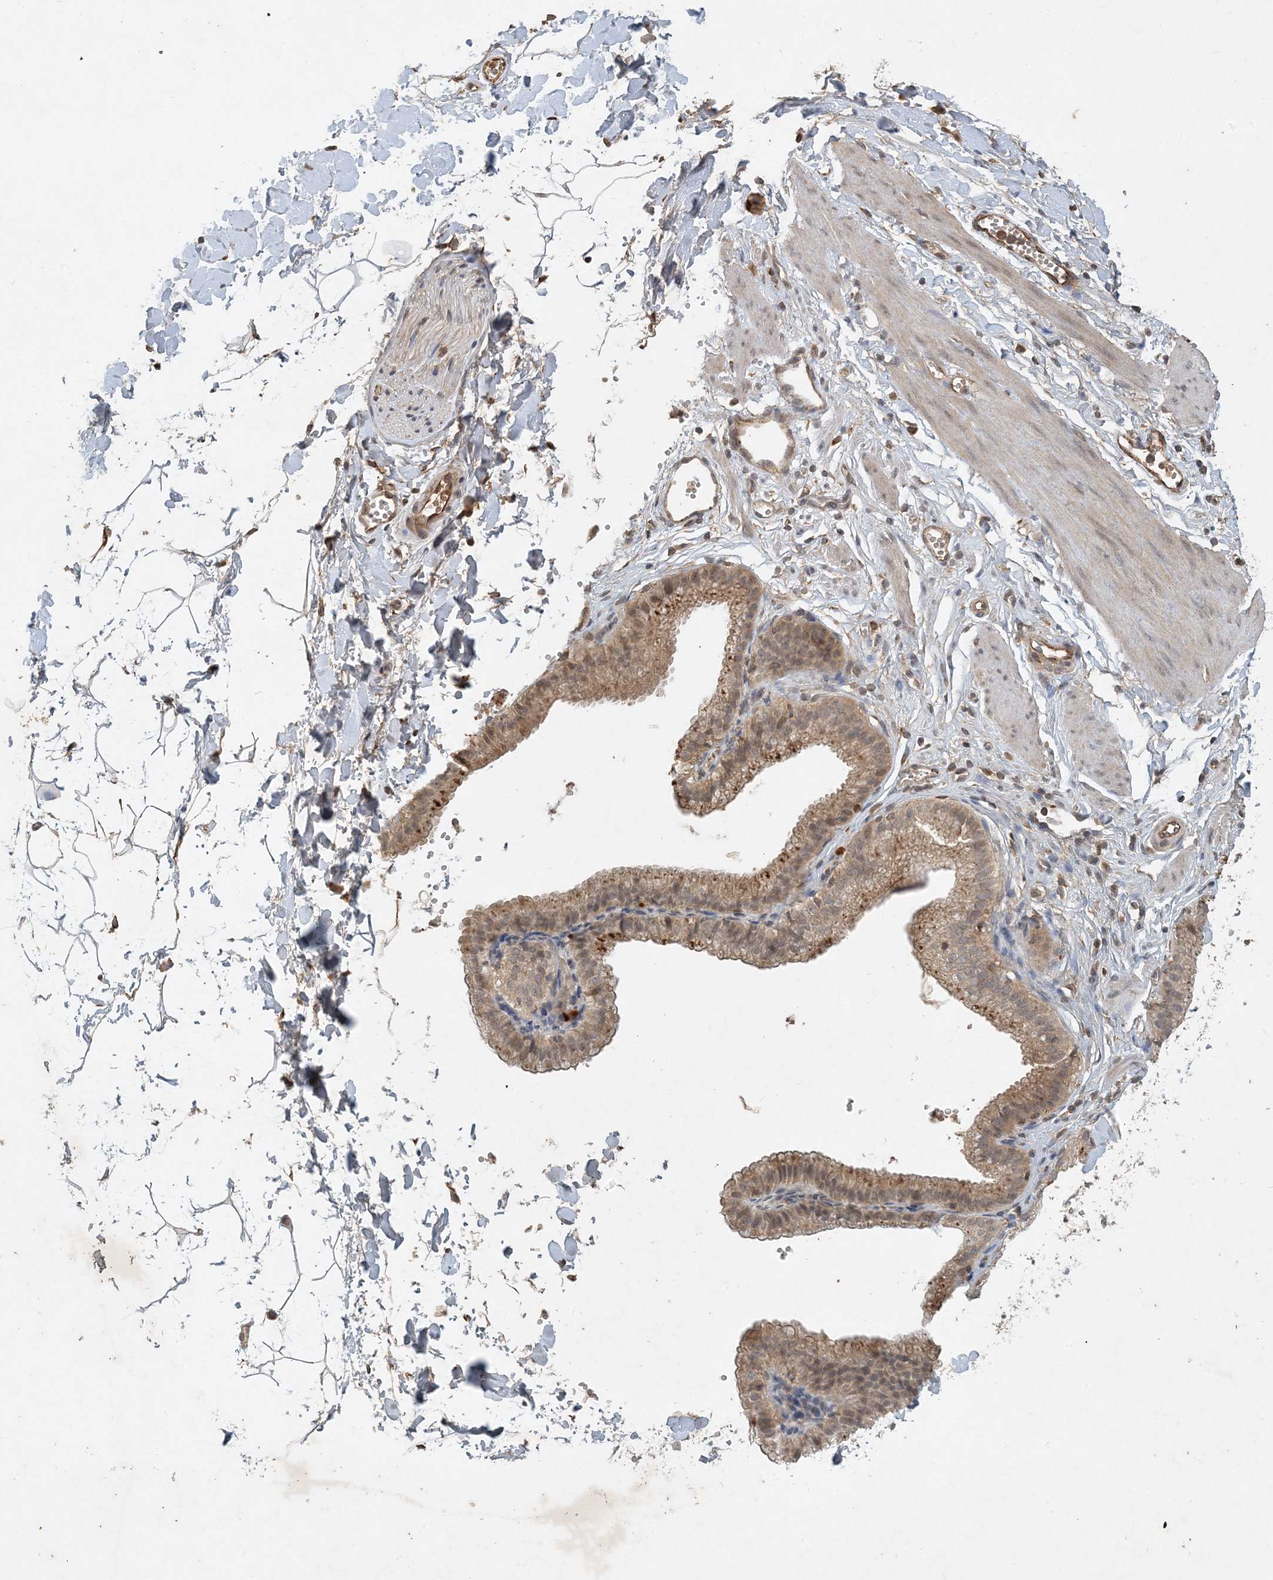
{"staining": {"intensity": "weak", "quantity": "25%-75%", "location": "cytoplasmic/membranous"}, "tissue": "adipose tissue", "cell_type": "Adipocytes", "image_type": "normal", "snomed": [{"axis": "morphology", "description": "Normal tissue, NOS"}, {"axis": "topography", "description": "Gallbladder"}, {"axis": "topography", "description": "Peripheral nerve tissue"}], "caption": "Adipocytes reveal low levels of weak cytoplasmic/membranous positivity in about 25%-75% of cells in unremarkable human adipose tissue. (Stains: DAB in brown, nuclei in blue, Microscopy: brightfield microscopy at high magnification).", "gene": "ZCCHC4", "patient": {"sex": "male", "age": 38}}